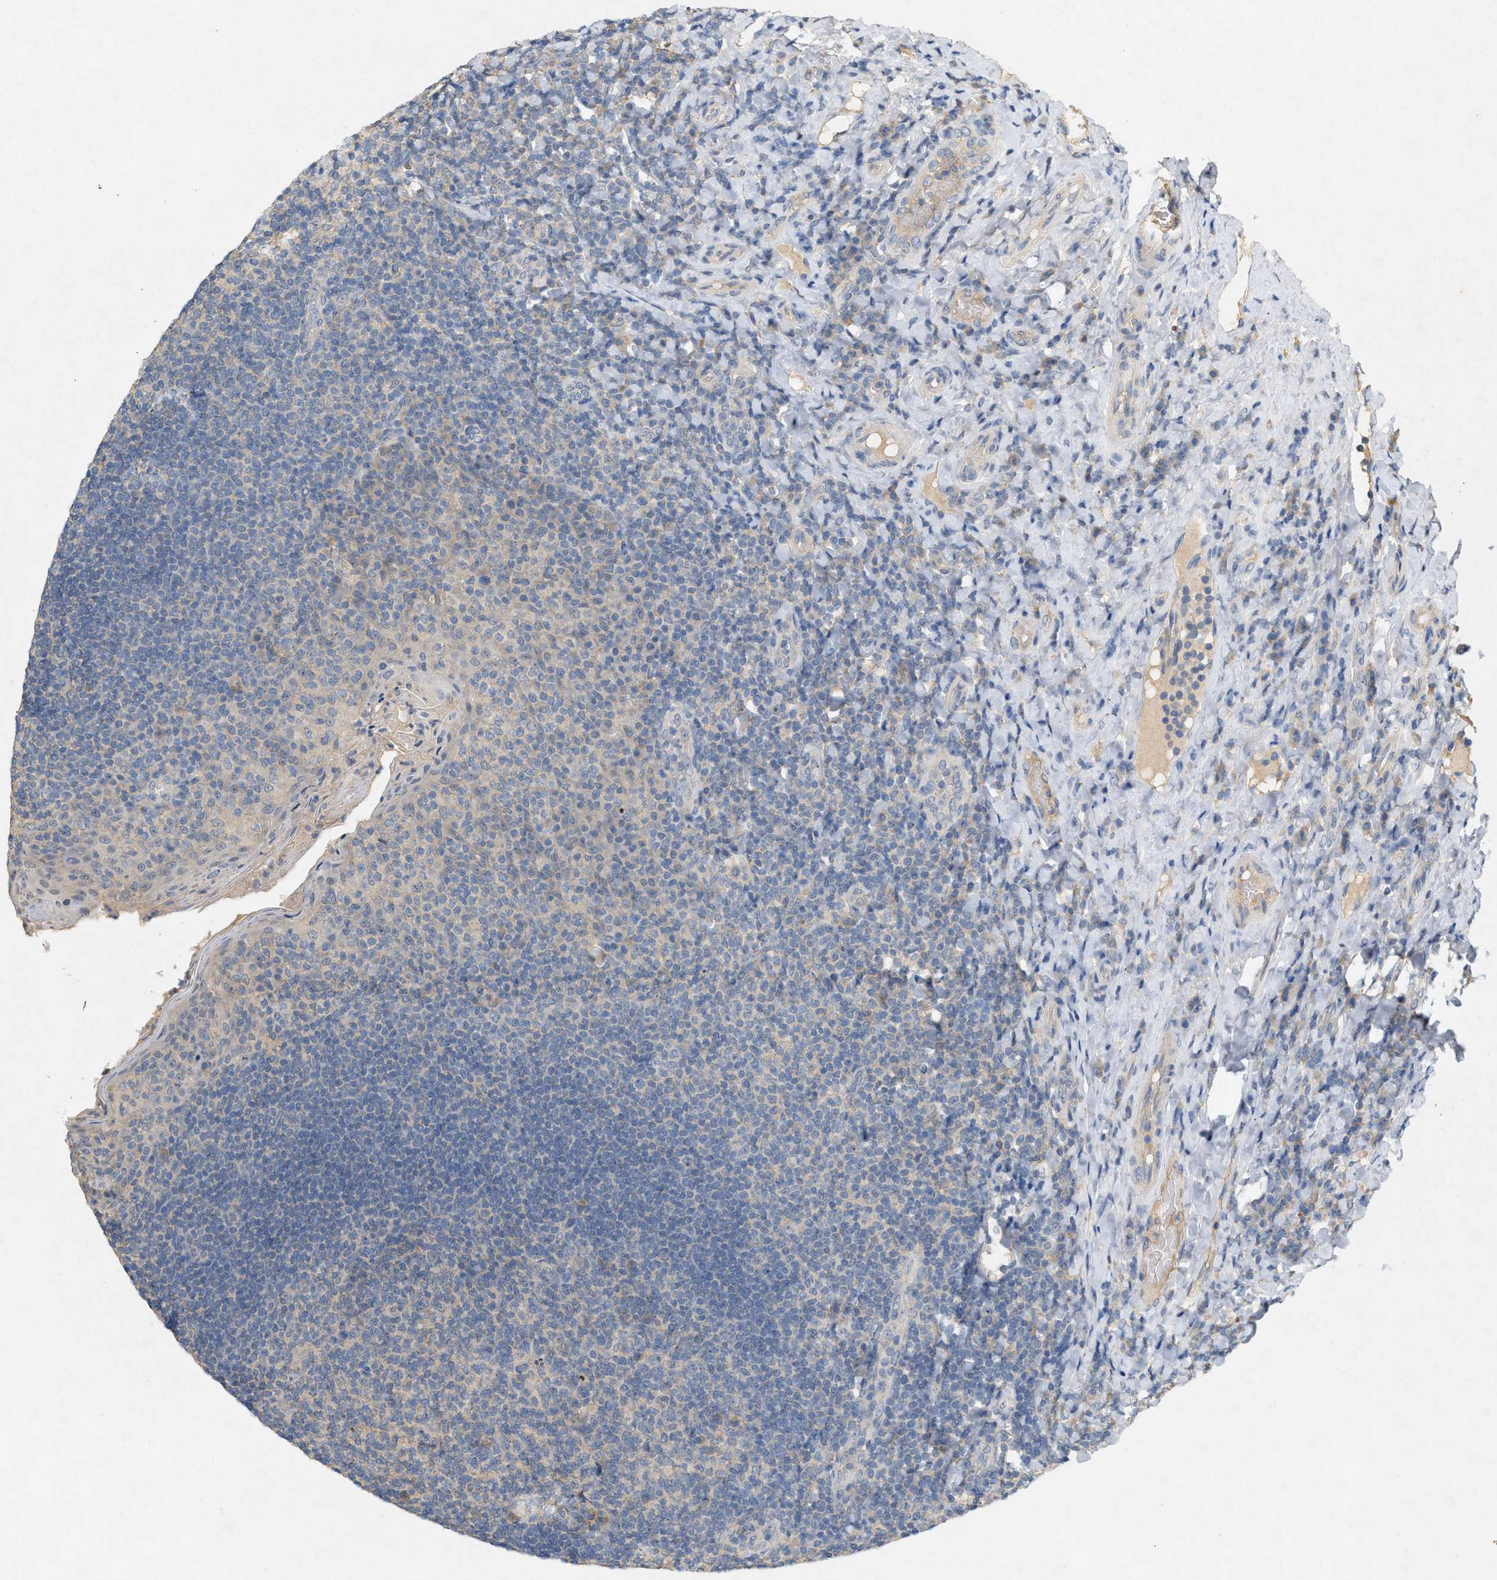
{"staining": {"intensity": "weak", "quantity": "<25%", "location": "cytoplasmic/membranous"}, "tissue": "tonsil", "cell_type": "Germinal center cells", "image_type": "normal", "snomed": [{"axis": "morphology", "description": "Normal tissue, NOS"}, {"axis": "topography", "description": "Tonsil"}], "caption": "Immunohistochemistry (IHC) of unremarkable human tonsil displays no staining in germinal center cells.", "gene": "DCAF7", "patient": {"sex": "male", "age": 17}}